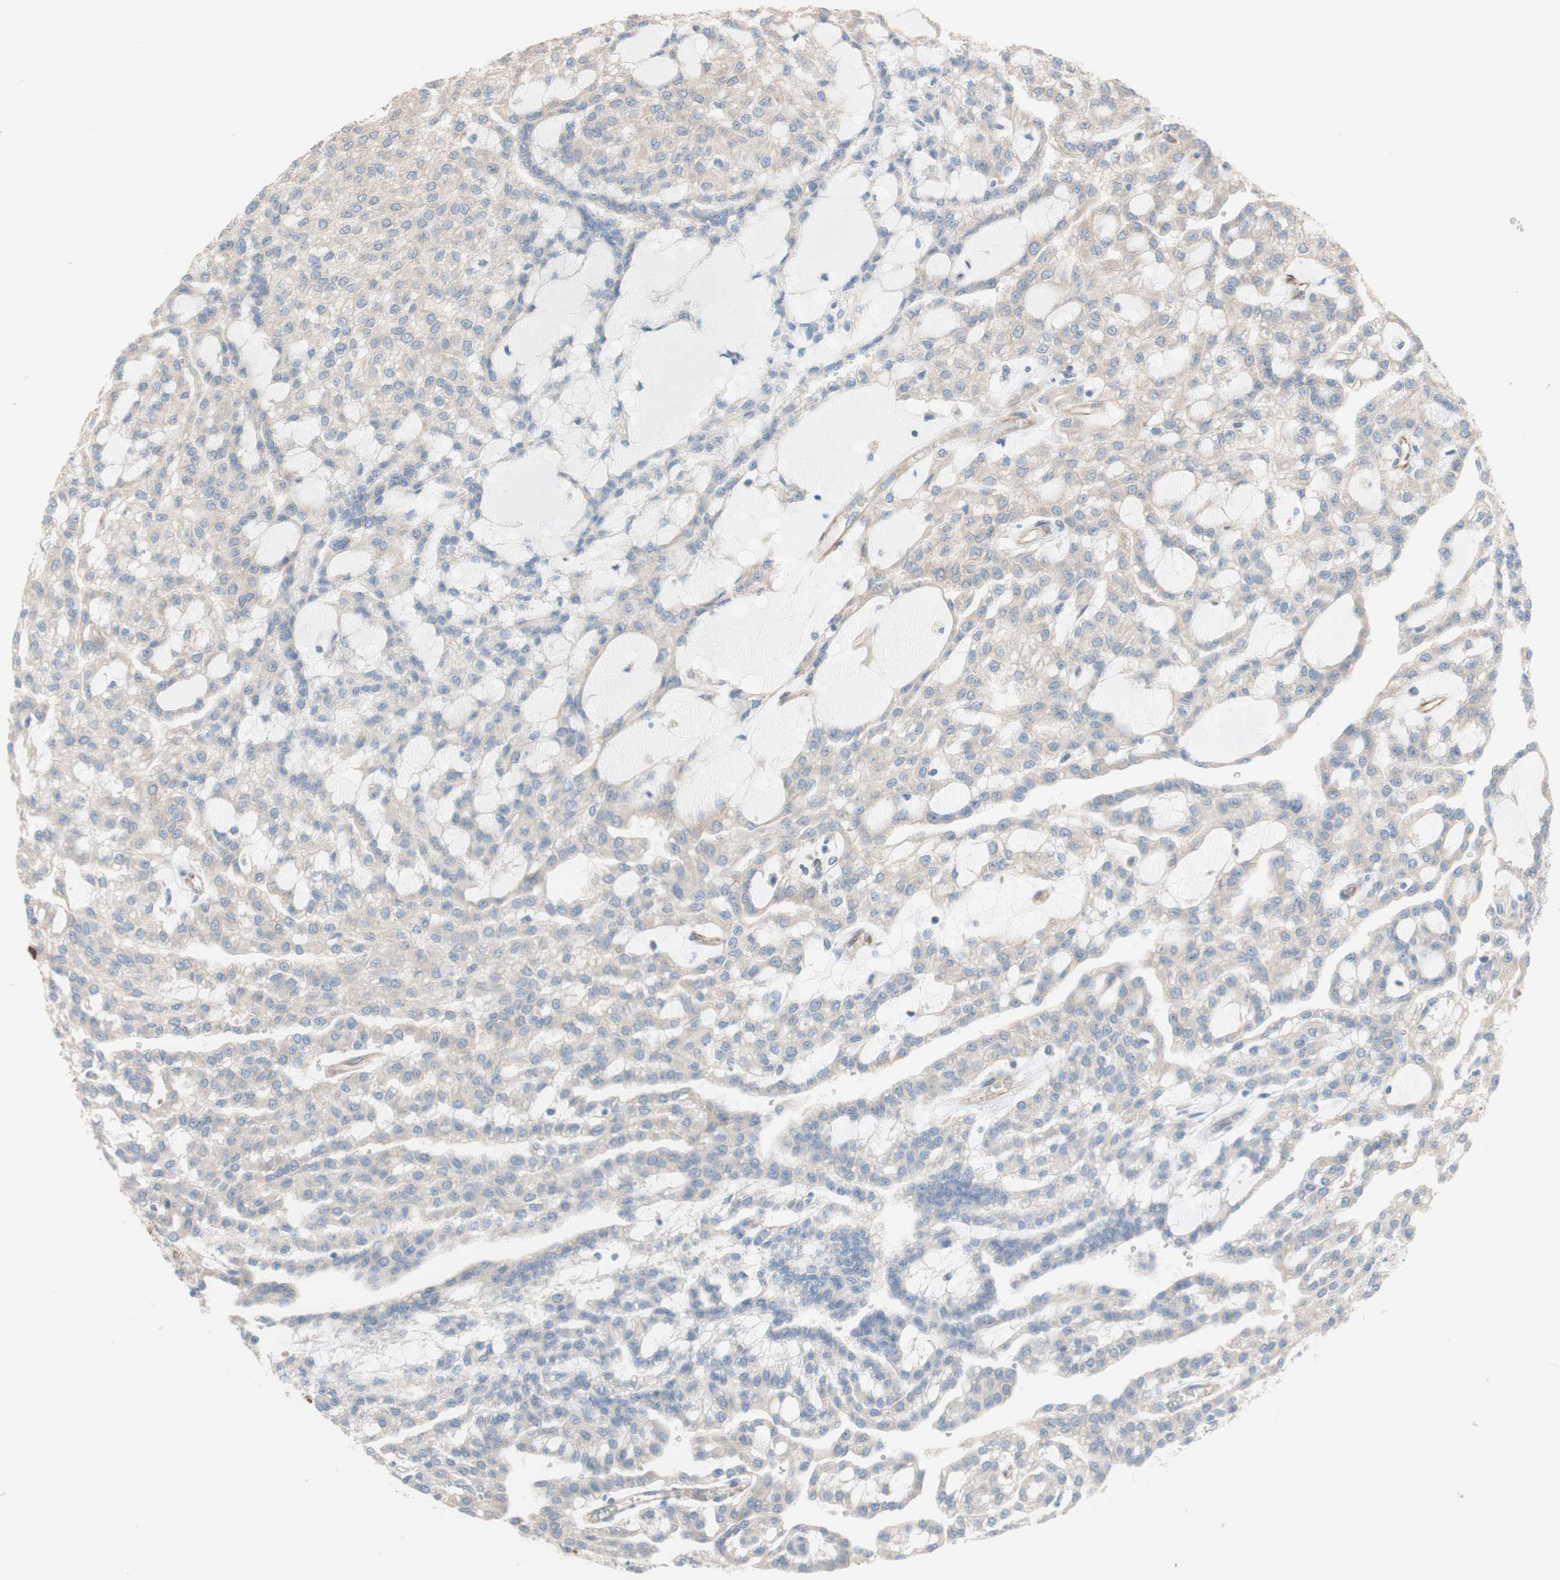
{"staining": {"intensity": "weak", "quantity": ">75%", "location": "cytoplasmic/membranous"}, "tissue": "renal cancer", "cell_type": "Tumor cells", "image_type": "cancer", "snomed": [{"axis": "morphology", "description": "Adenocarcinoma, NOS"}, {"axis": "topography", "description": "Kidney"}], "caption": "Renal cancer (adenocarcinoma) stained with a brown dye displays weak cytoplasmic/membranous positive positivity in approximately >75% of tumor cells.", "gene": "C1orf43", "patient": {"sex": "male", "age": 63}}